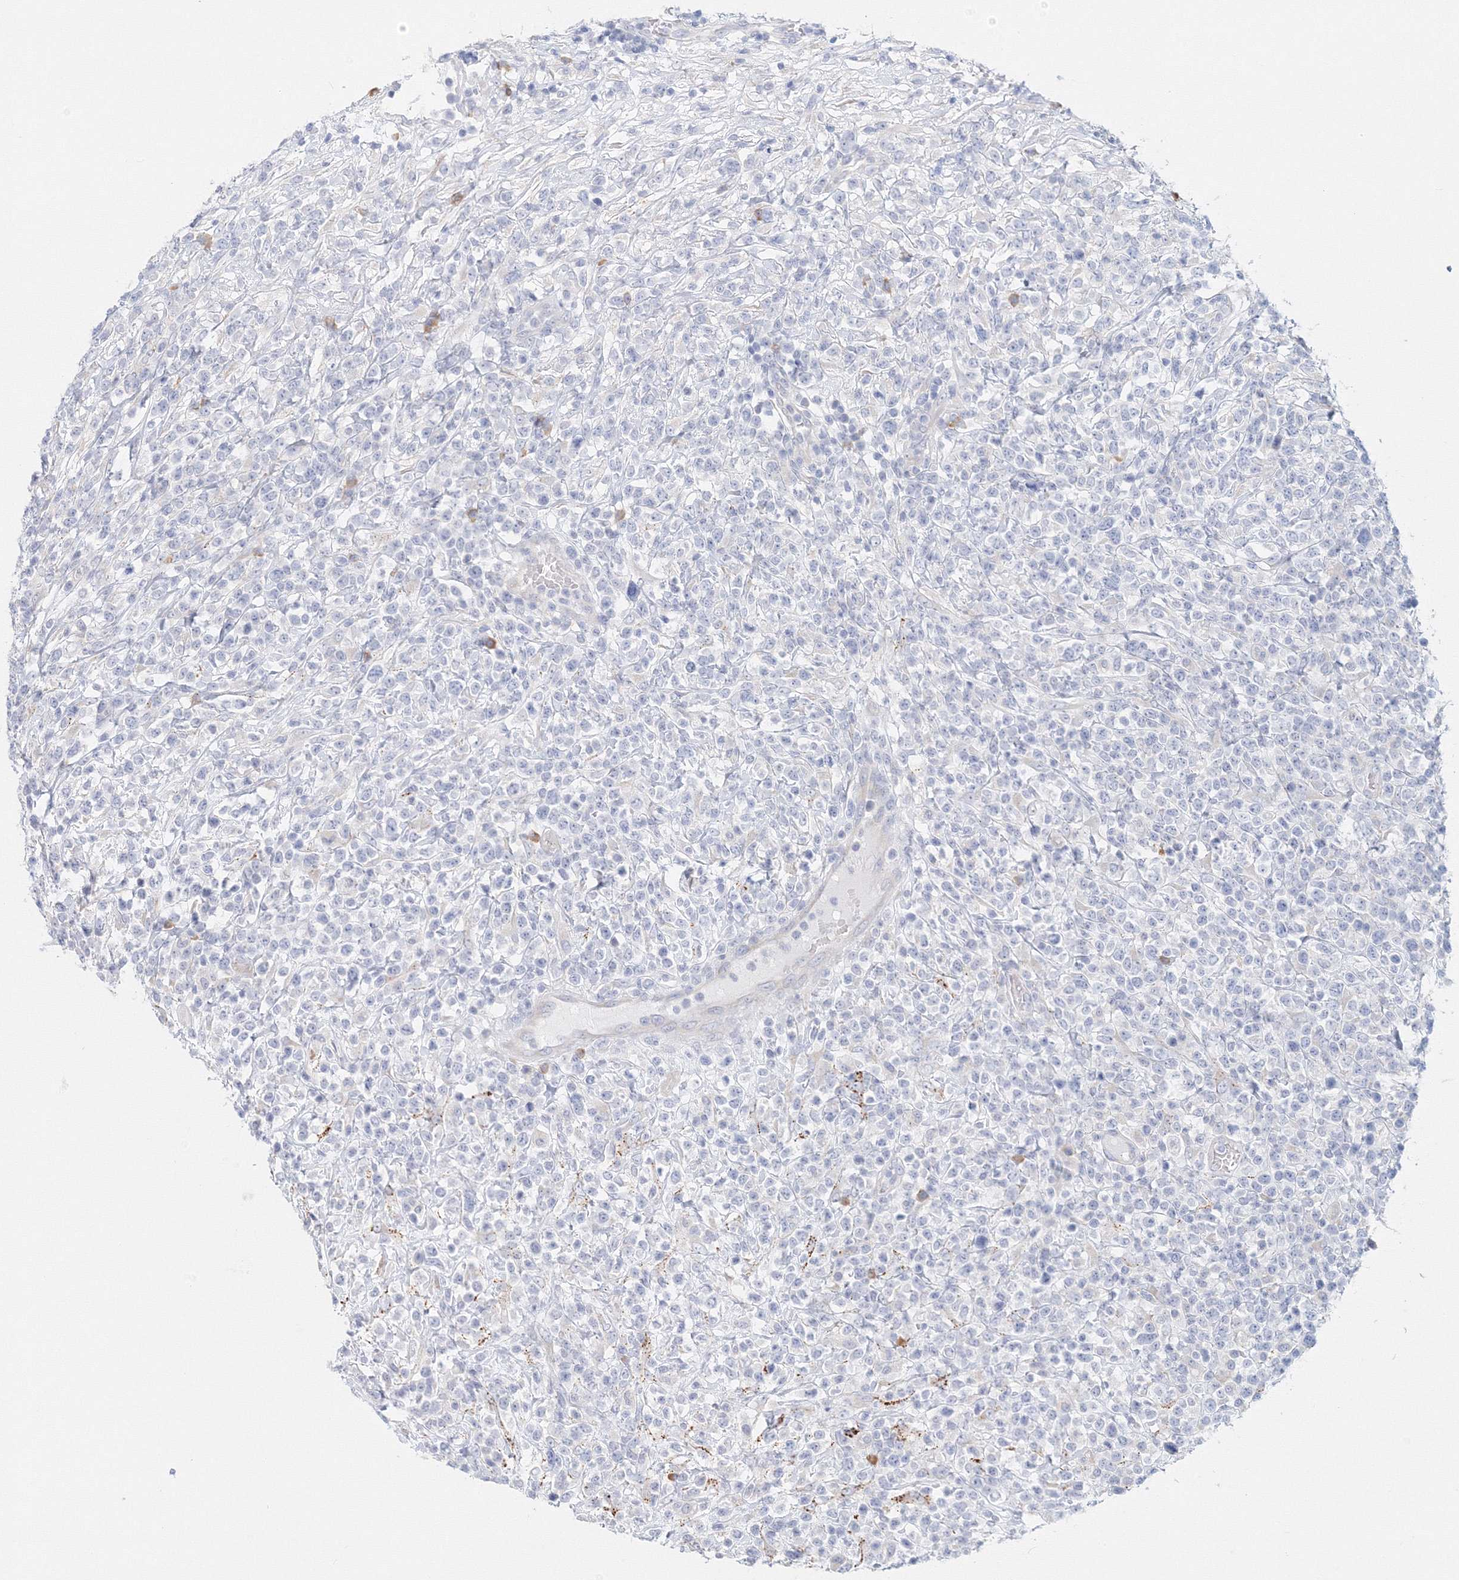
{"staining": {"intensity": "negative", "quantity": "none", "location": "none"}, "tissue": "lymphoma", "cell_type": "Tumor cells", "image_type": "cancer", "snomed": [{"axis": "morphology", "description": "Malignant lymphoma, non-Hodgkin's type, High grade"}, {"axis": "topography", "description": "Colon"}], "caption": "This micrograph is of lymphoma stained with immunohistochemistry (IHC) to label a protein in brown with the nuclei are counter-stained blue. There is no expression in tumor cells. (Brightfield microscopy of DAB (3,3'-diaminobenzidine) IHC at high magnification).", "gene": "VSIG1", "patient": {"sex": "female", "age": 53}}